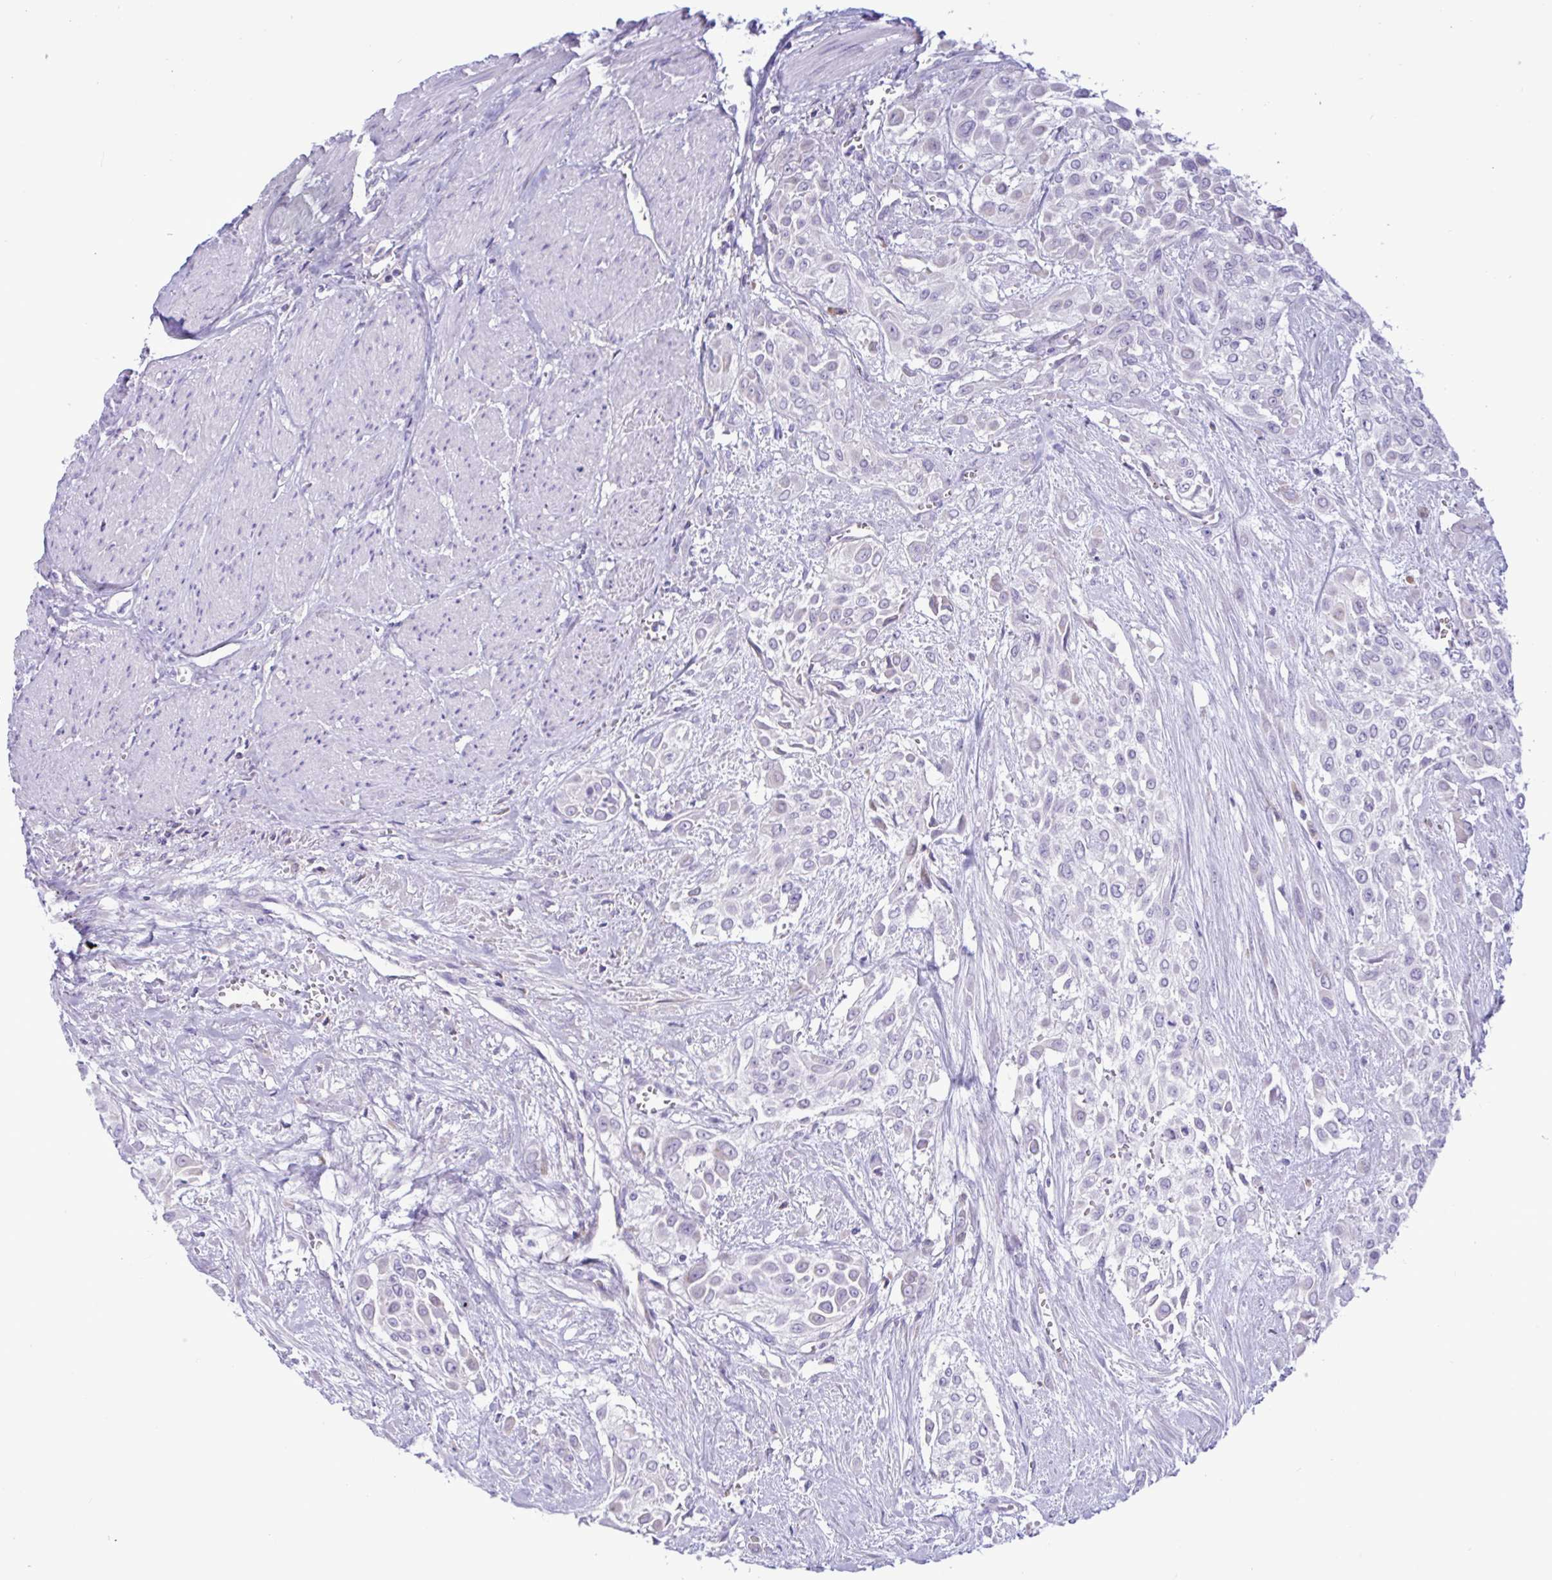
{"staining": {"intensity": "negative", "quantity": "none", "location": "none"}, "tissue": "urothelial cancer", "cell_type": "Tumor cells", "image_type": "cancer", "snomed": [{"axis": "morphology", "description": "Urothelial carcinoma, High grade"}, {"axis": "topography", "description": "Urinary bladder"}], "caption": "The IHC micrograph has no significant staining in tumor cells of urothelial carcinoma (high-grade) tissue.", "gene": "SREBF1", "patient": {"sex": "male", "age": 57}}